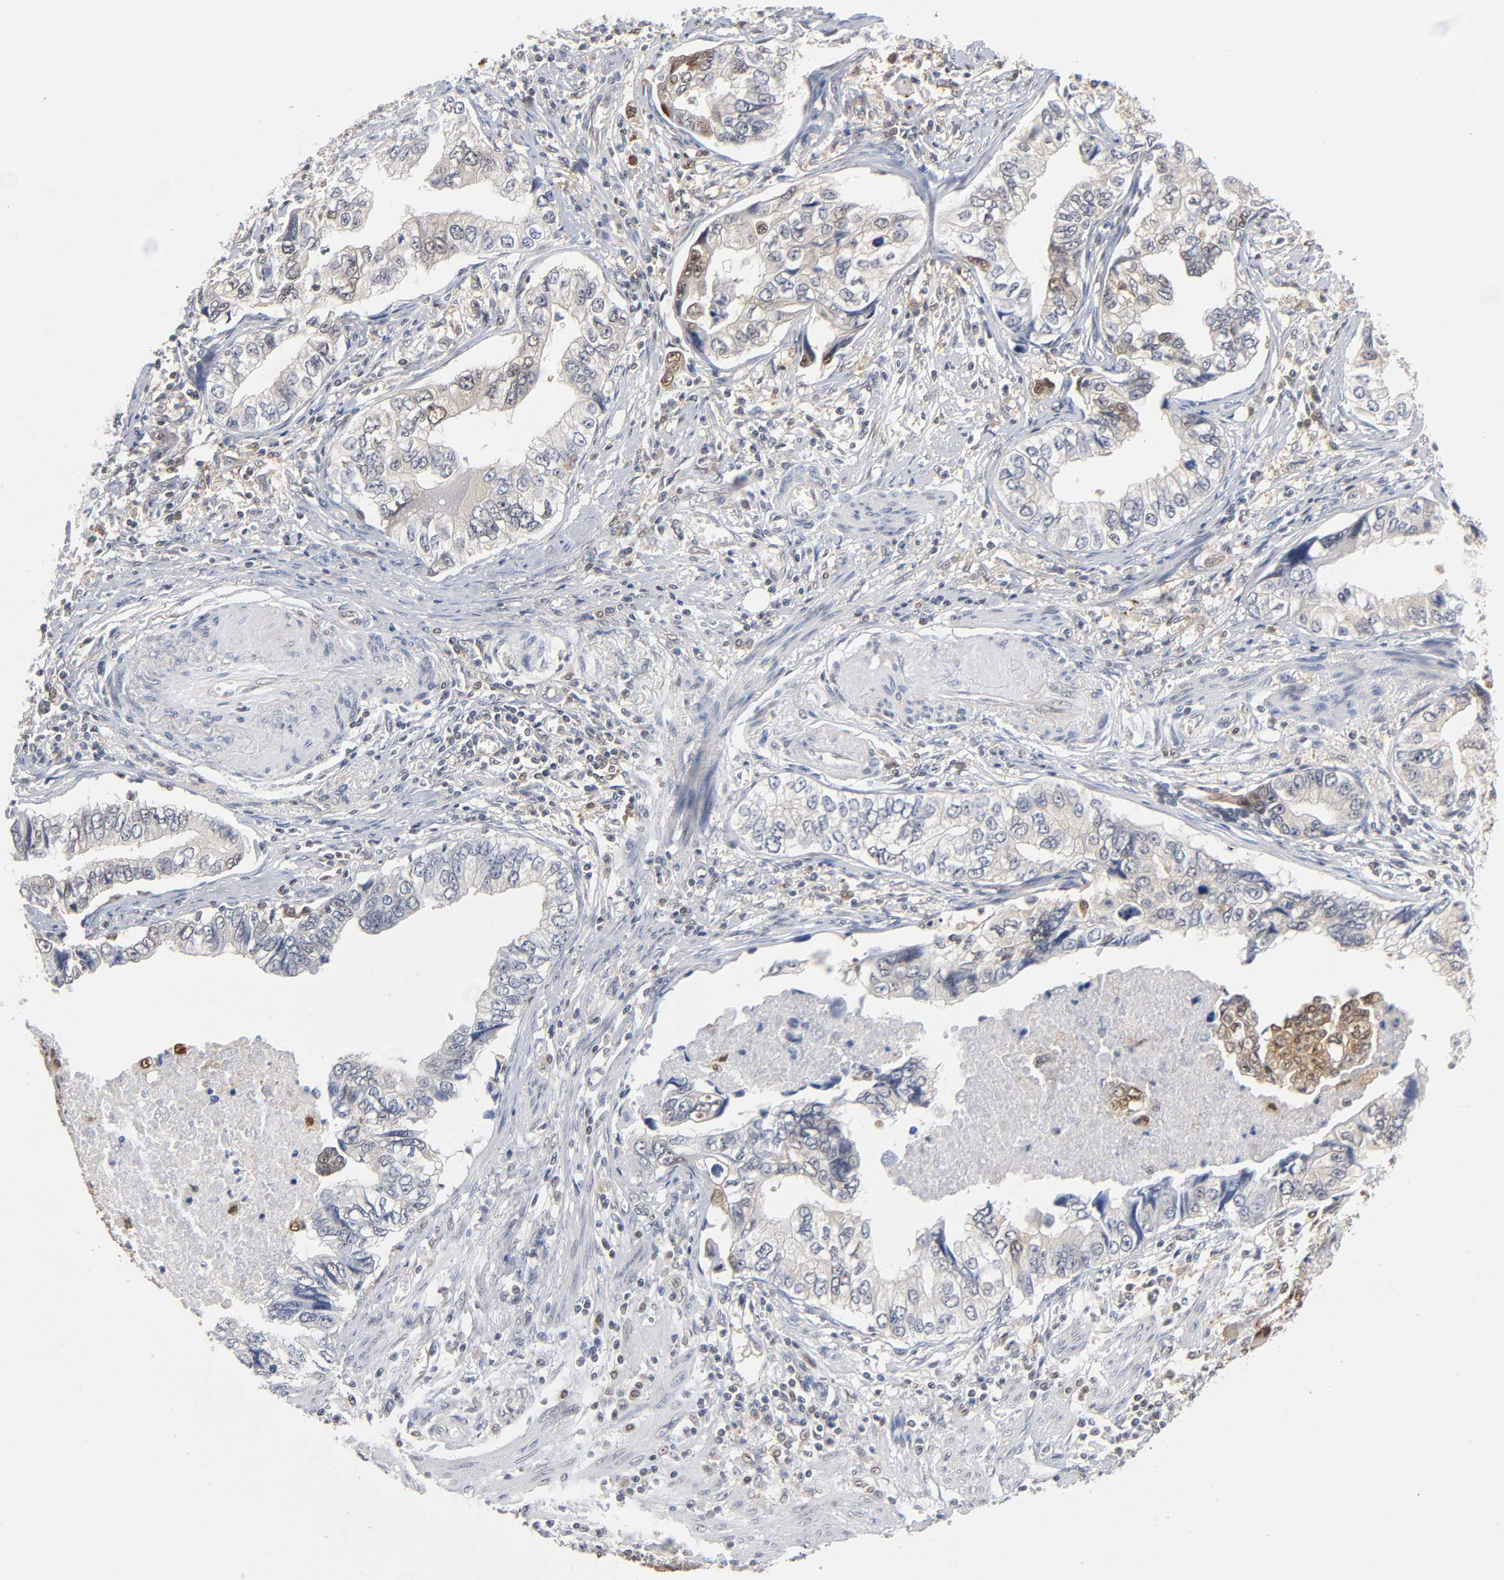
{"staining": {"intensity": "moderate", "quantity": "<25%", "location": "cytoplasmic/membranous"}, "tissue": "stomach cancer", "cell_type": "Tumor cells", "image_type": "cancer", "snomed": [{"axis": "morphology", "description": "Adenocarcinoma, NOS"}, {"axis": "topography", "description": "Pancreas"}, {"axis": "topography", "description": "Stomach, upper"}], "caption": "The immunohistochemical stain highlights moderate cytoplasmic/membranous staining in tumor cells of adenocarcinoma (stomach) tissue.", "gene": "DFFB", "patient": {"sex": "male", "age": 77}}